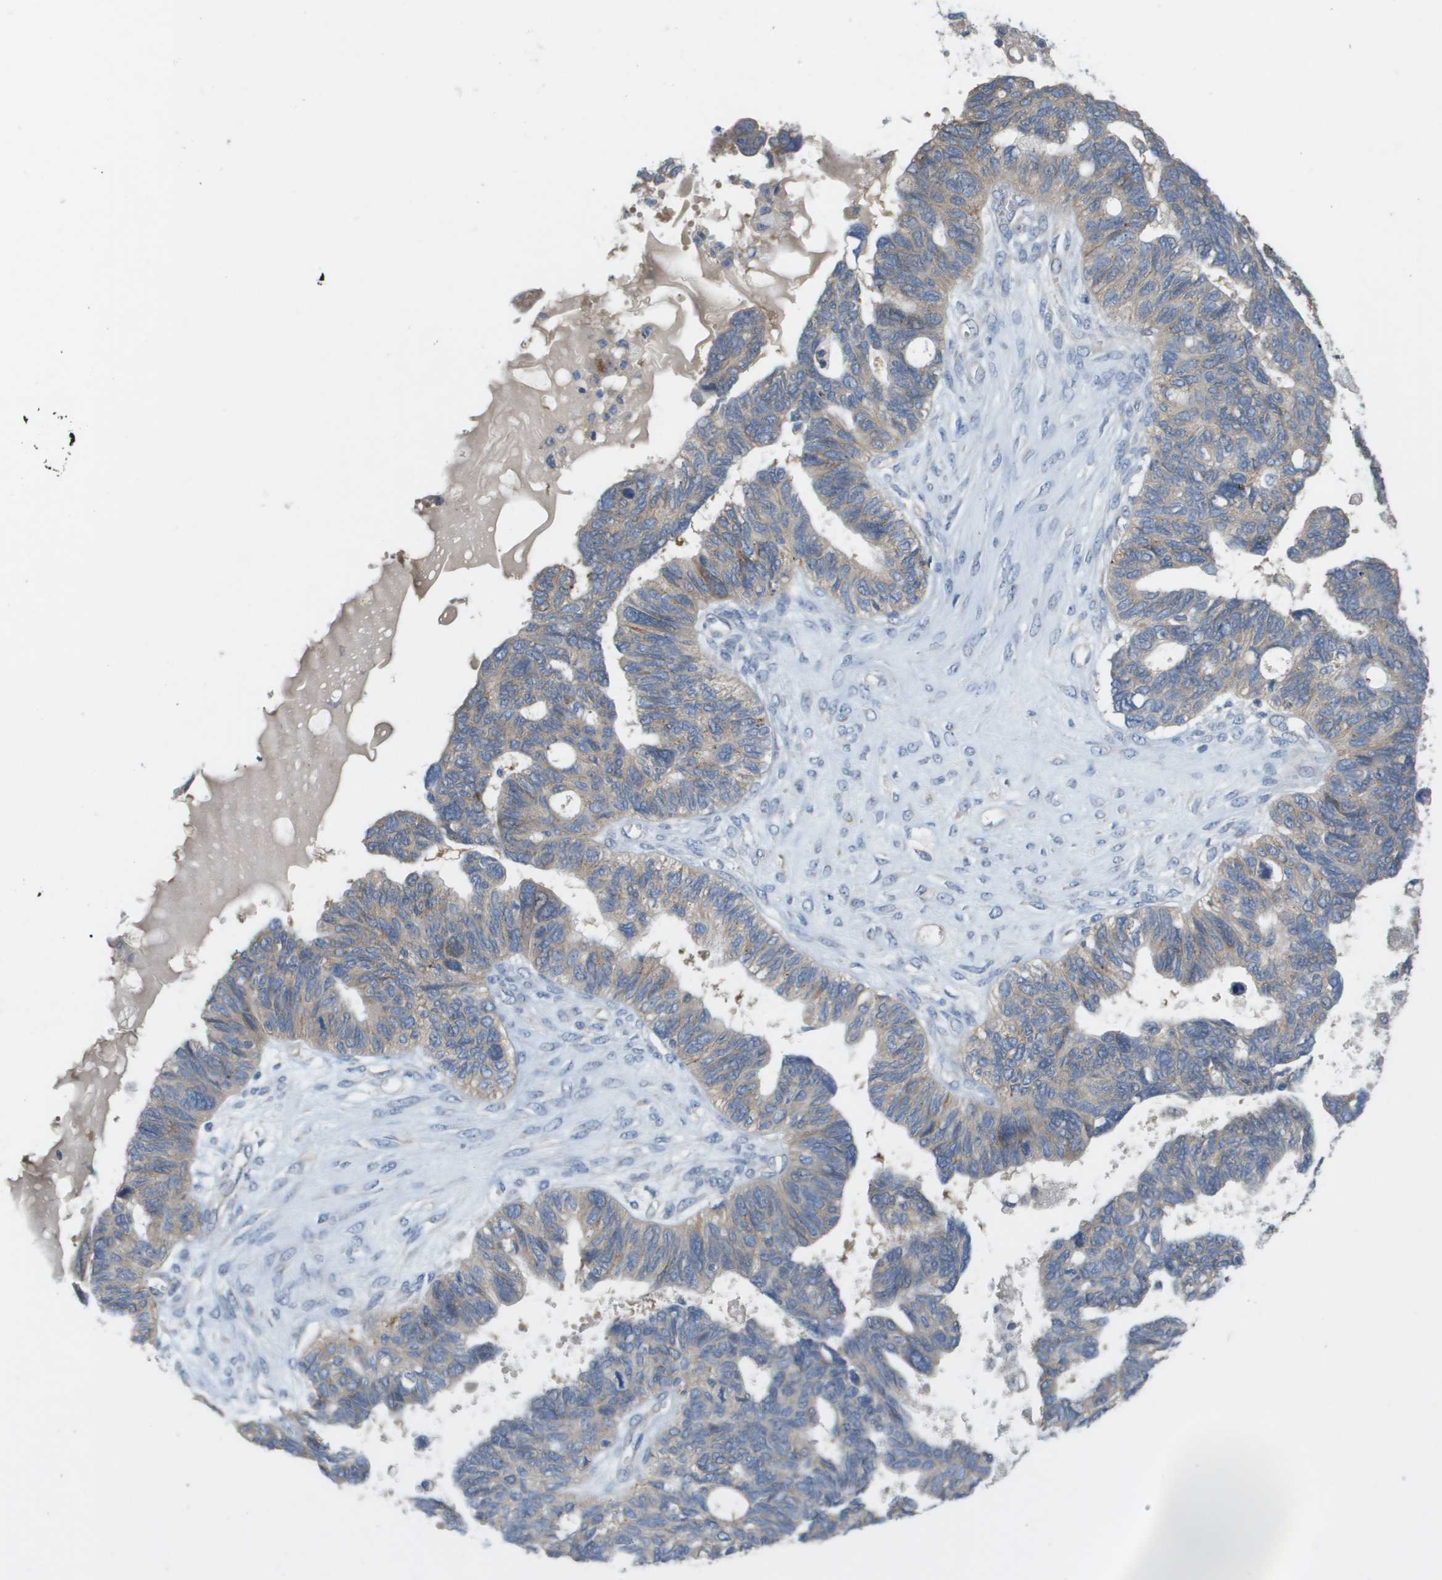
{"staining": {"intensity": "moderate", "quantity": ">75%", "location": "cytoplasmic/membranous"}, "tissue": "ovarian cancer", "cell_type": "Tumor cells", "image_type": "cancer", "snomed": [{"axis": "morphology", "description": "Cystadenocarcinoma, serous, NOS"}, {"axis": "topography", "description": "Ovary"}], "caption": "An image showing moderate cytoplasmic/membranous staining in about >75% of tumor cells in ovarian cancer, as visualized by brown immunohistochemical staining.", "gene": "UBA5", "patient": {"sex": "female", "age": 79}}